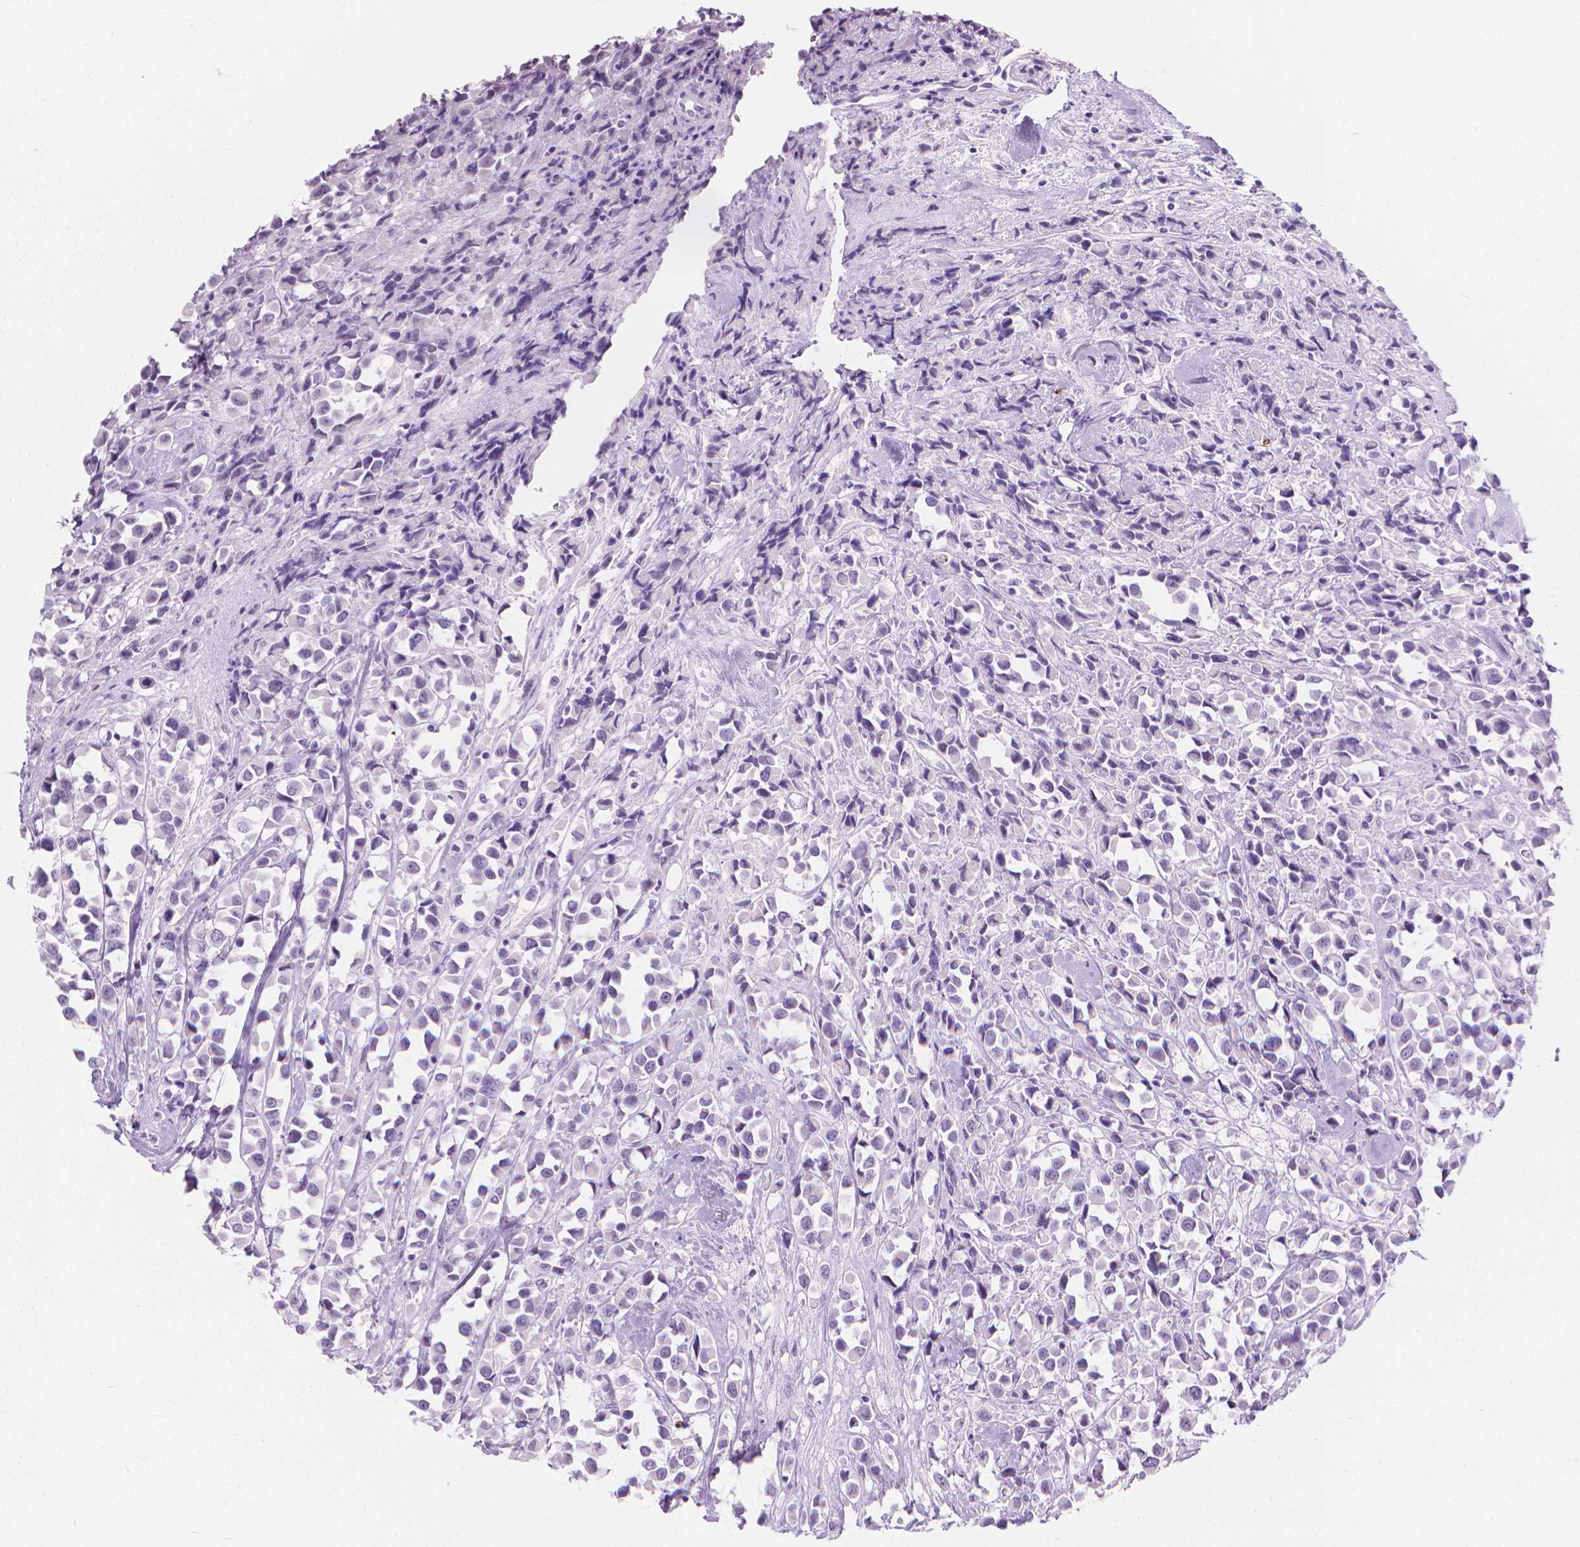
{"staining": {"intensity": "negative", "quantity": "none", "location": "none"}, "tissue": "breast cancer", "cell_type": "Tumor cells", "image_type": "cancer", "snomed": [{"axis": "morphology", "description": "Duct carcinoma"}, {"axis": "topography", "description": "Breast"}], "caption": "Intraductal carcinoma (breast) was stained to show a protein in brown. There is no significant expression in tumor cells. Brightfield microscopy of IHC stained with DAB (3,3'-diaminobenzidine) (brown) and hematoxylin (blue), captured at high magnification.", "gene": "CFAP52", "patient": {"sex": "female", "age": 61}}